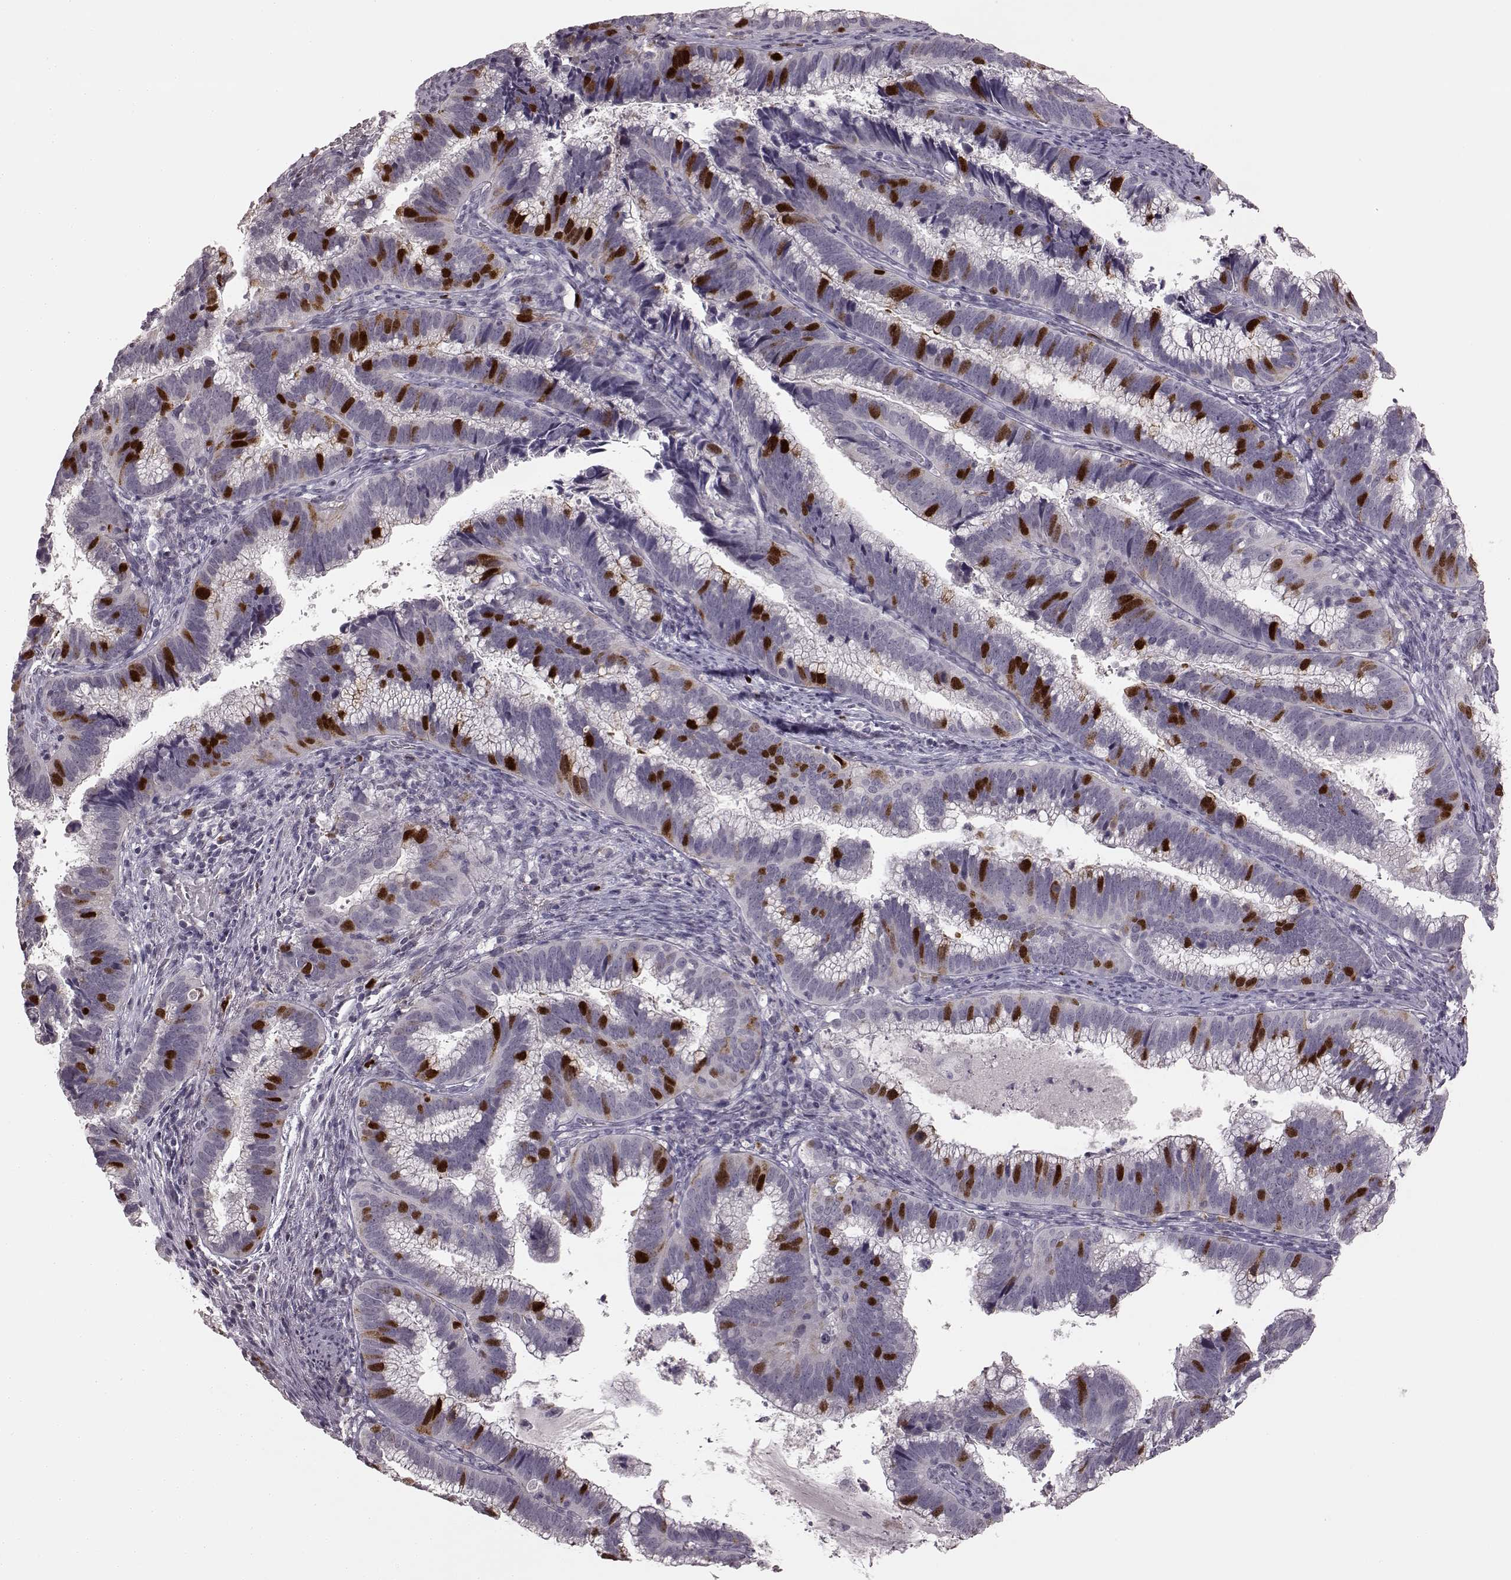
{"staining": {"intensity": "strong", "quantity": "<25%", "location": "nuclear"}, "tissue": "cervical cancer", "cell_type": "Tumor cells", "image_type": "cancer", "snomed": [{"axis": "morphology", "description": "Adenocarcinoma, NOS"}, {"axis": "topography", "description": "Cervix"}], "caption": "A medium amount of strong nuclear staining is seen in approximately <25% of tumor cells in cervical adenocarcinoma tissue. The protein is shown in brown color, while the nuclei are stained blue.", "gene": "CCNA2", "patient": {"sex": "female", "age": 61}}